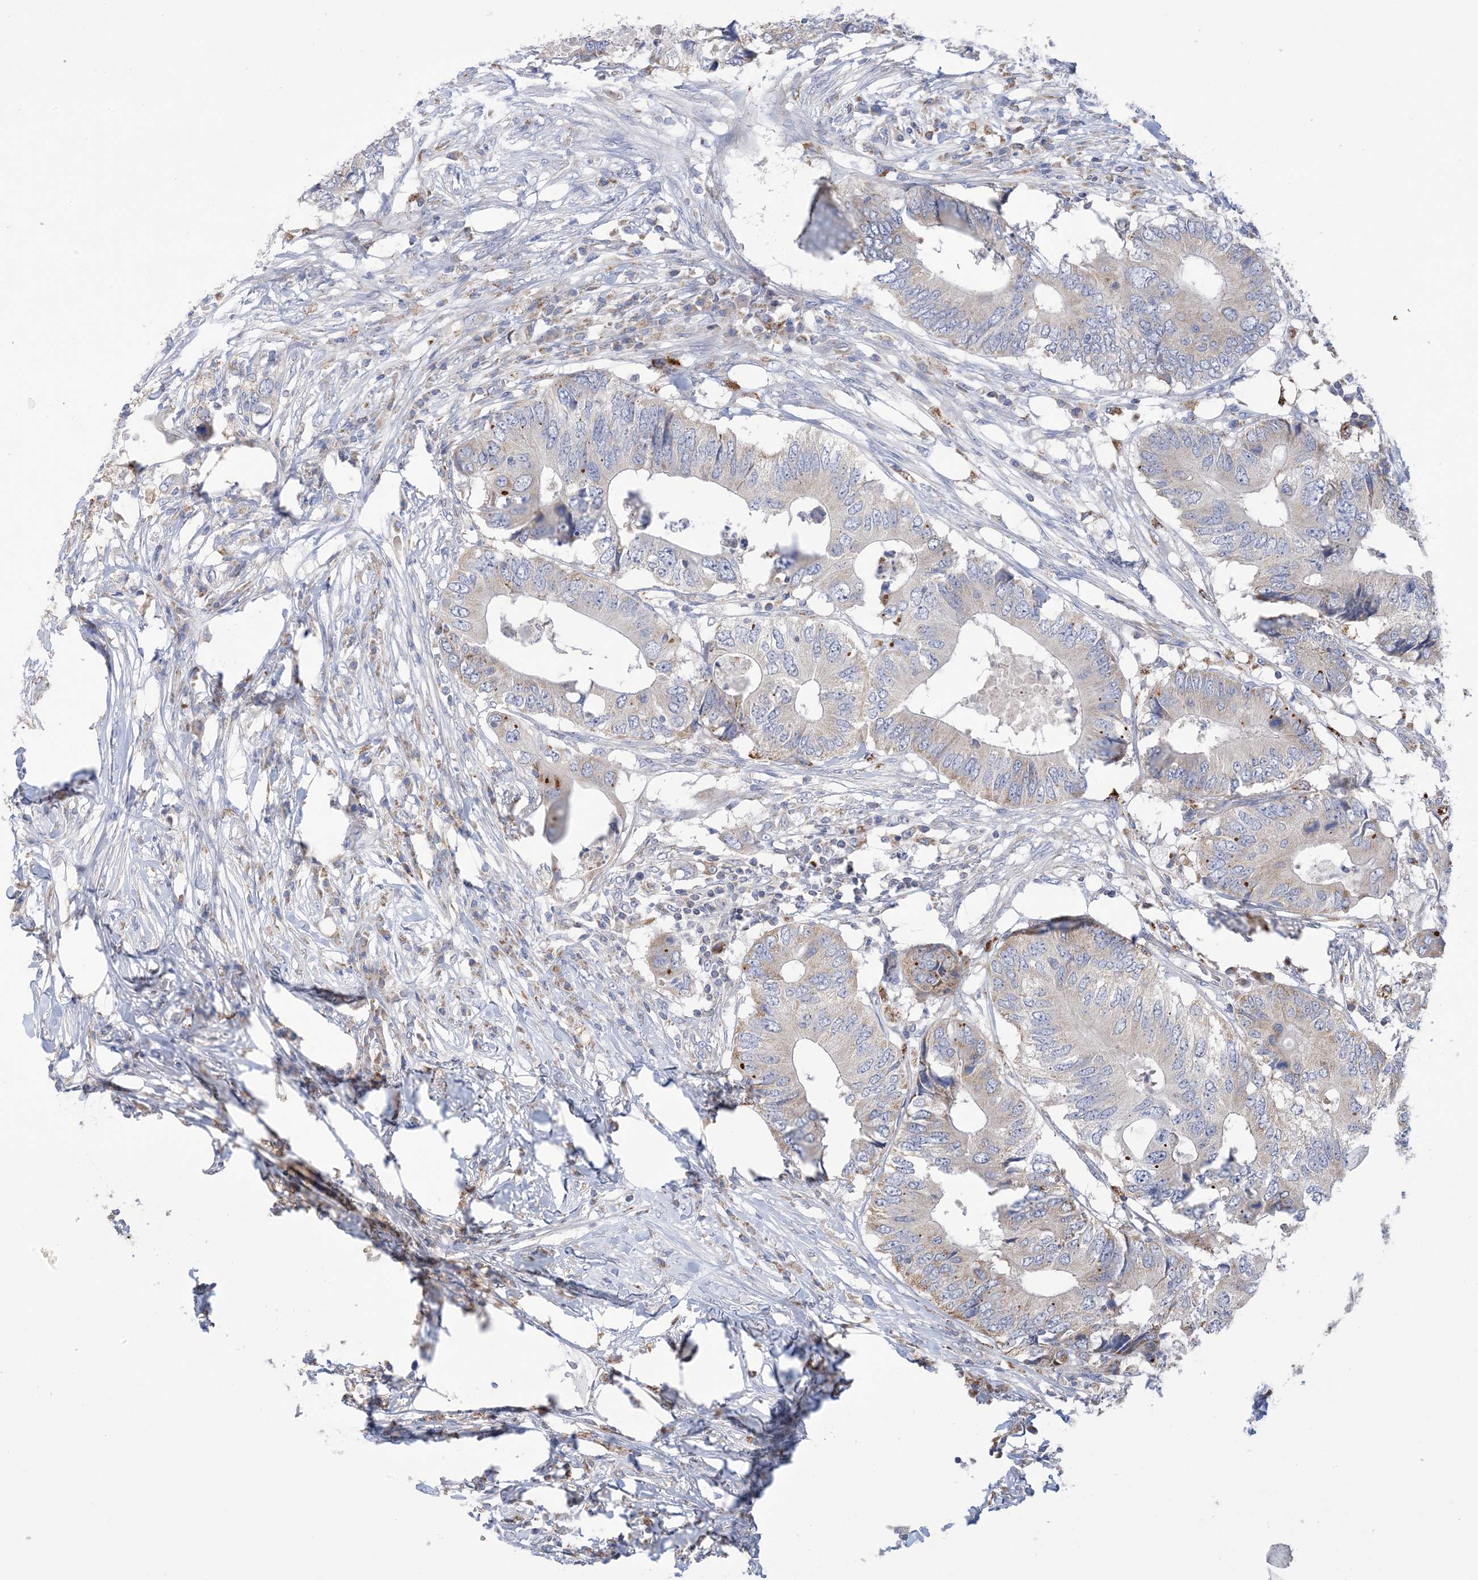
{"staining": {"intensity": "weak", "quantity": "<25%", "location": "cytoplasmic/membranous"}, "tissue": "colorectal cancer", "cell_type": "Tumor cells", "image_type": "cancer", "snomed": [{"axis": "morphology", "description": "Adenocarcinoma, NOS"}, {"axis": "topography", "description": "Colon"}], "caption": "Colorectal cancer (adenocarcinoma) stained for a protein using IHC exhibits no staining tumor cells.", "gene": "CLEC16A", "patient": {"sex": "male", "age": 71}}